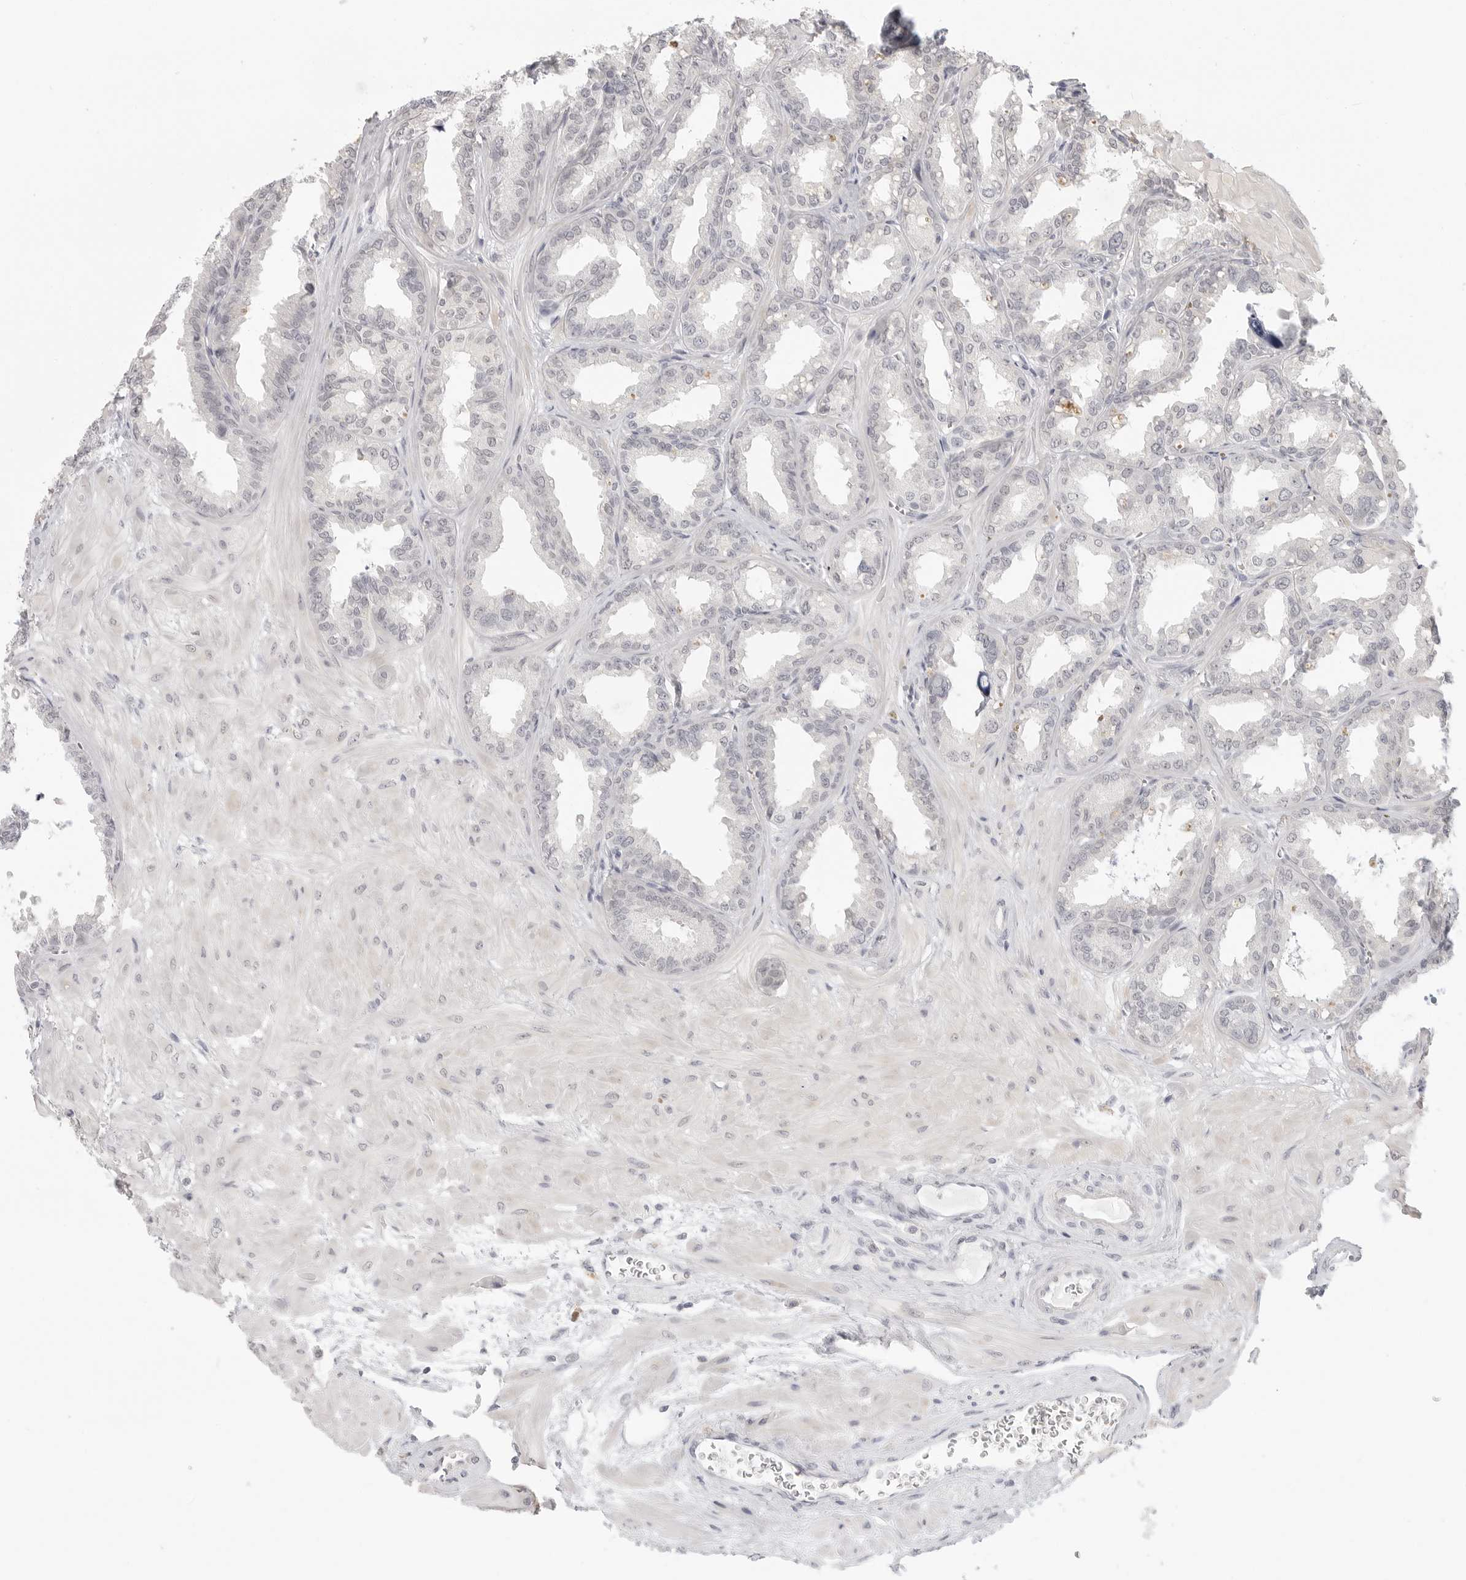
{"staining": {"intensity": "negative", "quantity": "none", "location": "none"}, "tissue": "seminal vesicle", "cell_type": "Glandular cells", "image_type": "normal", "snomed": [{"axis": "morphology", "description": "Normal tissue, NOS"}, {"axis": "topography", "description": "Prostate"}, {"axis": "topography", "description": "Seminal veicle"}], "caption": "A high-resolution image shows IHC staining of benign seminal vesicle, which shows no significant positivity in glandular cells.", "gene": "KLK11", "patient": {"sex": "male", "age": 51}}